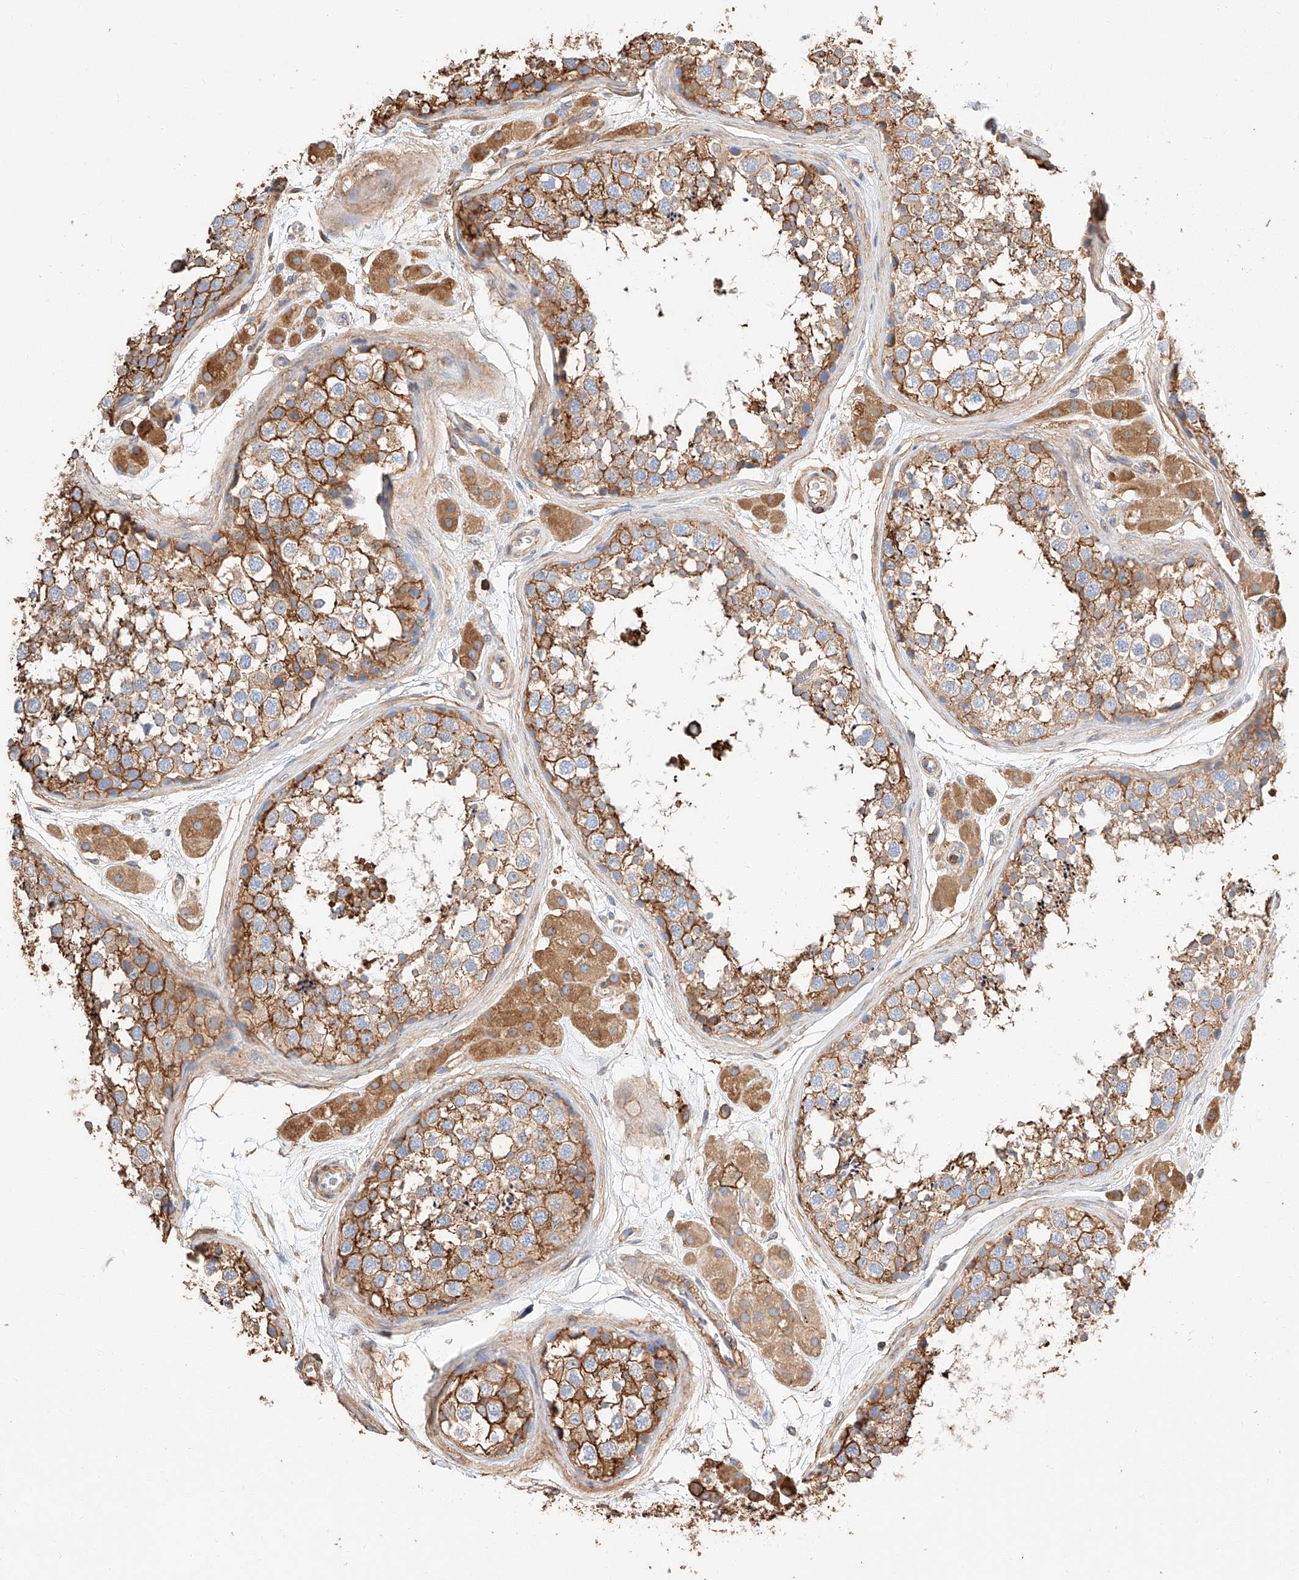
{"staining": {"intensity": "strong", "quantity": ">75%", "location": "cytoplasmic/membranous"}, "tissue": "testis", "cell_type": "Cells in seminiferous ducts", "image_type": "normal", "snomed": [{"axis": "morphology", "description": "Normal tissue, NOS"}, {"axis": "topography", "description": "Testis"}], "caption": "The photomicrograph exhibits immunohistochemical staining of normal testis. There is strong cytoplasmic/membranous positivity is appreciated in approximately >75% of cells in seminiferous ducts. (DAB = brown stain, brightfield microscopy at high magnification).", "gene": "WFS1", "patient": {"sex": "male", "age": 56}}